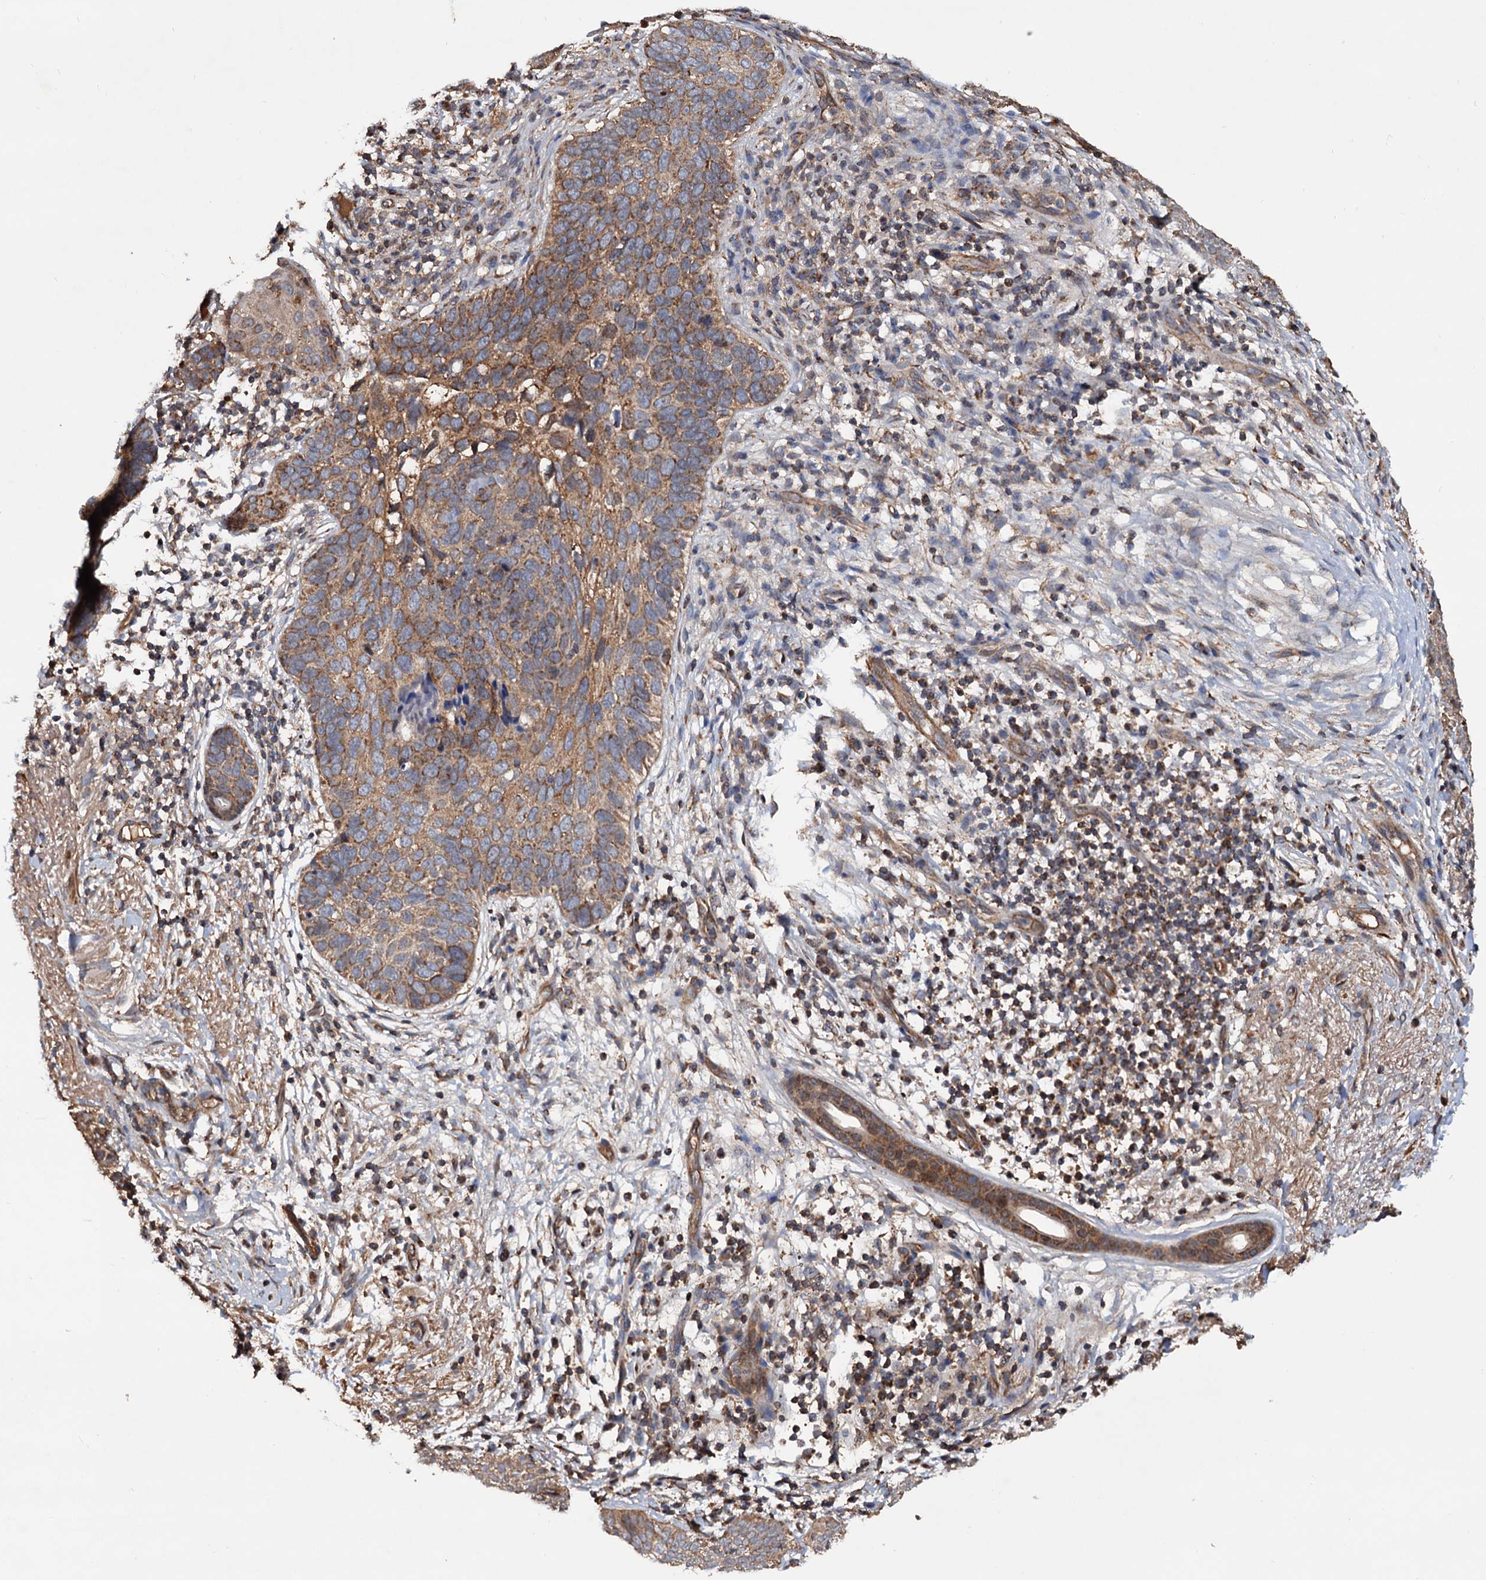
{"staining": {"intensity": "moderate", "quantity": ">75%", "location": "cytoplasmic/membranous"}, "tissue": "skin cancer", "cell_type": "Tumor cells", "image_type": "cancer", "snomed": [{"axis": "morphology", "description": "Basal cell carcinoma"}, {"axis": "topography", "description": "Skin"}], "caption": "Protein expression analysis of human skin basal cell carcinoma reveals moderate cytoplasmic/membranous expression in about >75% of tumor cells.", "gene": "MRPL42", "patient": {"sex": "male", "age": 85}}